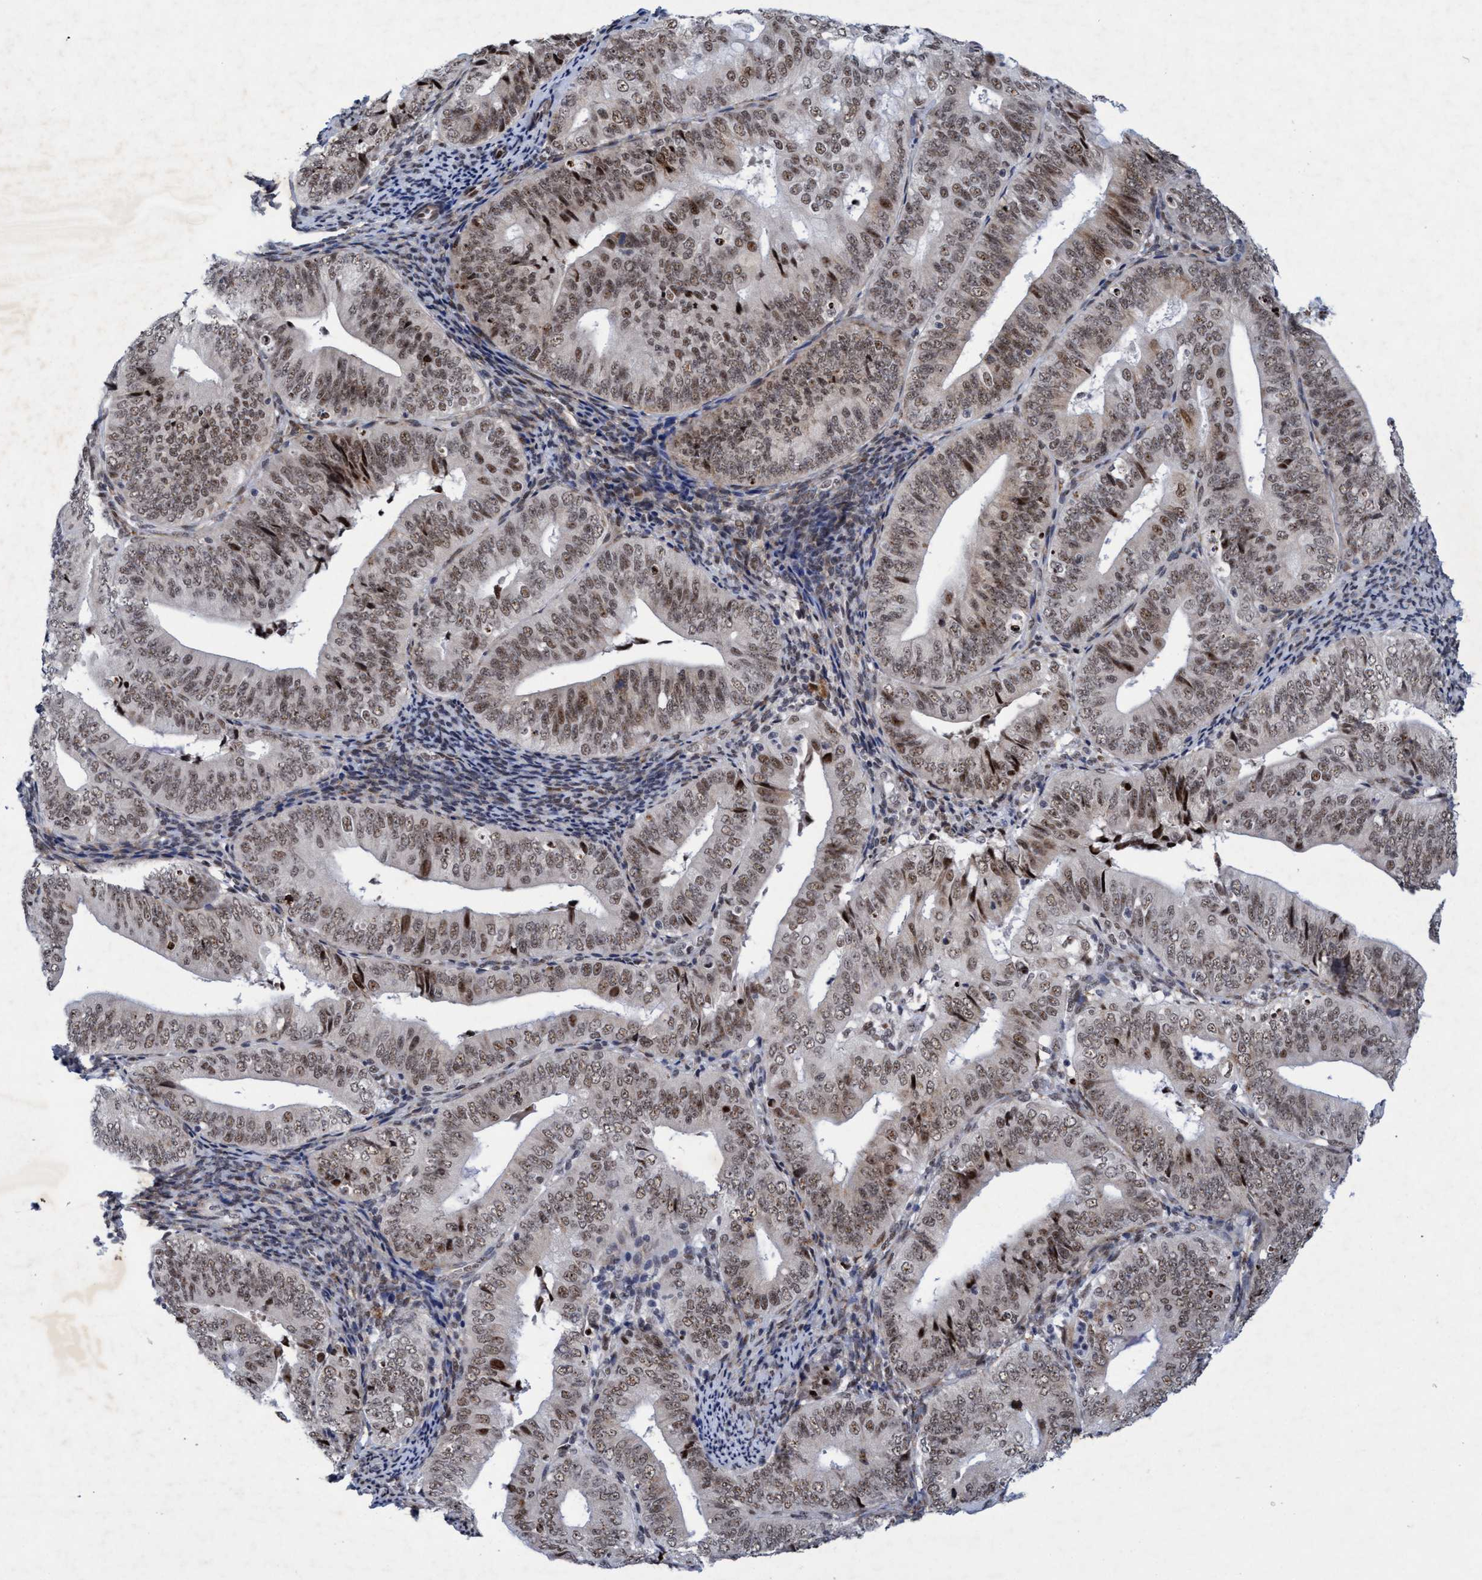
{"staining": {"intensity": "strong", "quantity": "25%-75%", "location": "nuclear"}, "tissue": "endometrial cancer", "cell_type": "Tumor cells", "image_type": "cancer", "snomed": [{"axis": "morphology", "description": "Adenocarcinoma, NOS"}, {"axis": "topography", "description": "Endometrium"}], "caption": "About 25%-75% of tumor cells in human adenocarcinoma (endometrial) exhibit strong nuclear protein expression as visualized by brown immunohistochemical staining.", "gene": "GLT6D1", "patient": {"sex": "female", "age": 63}}